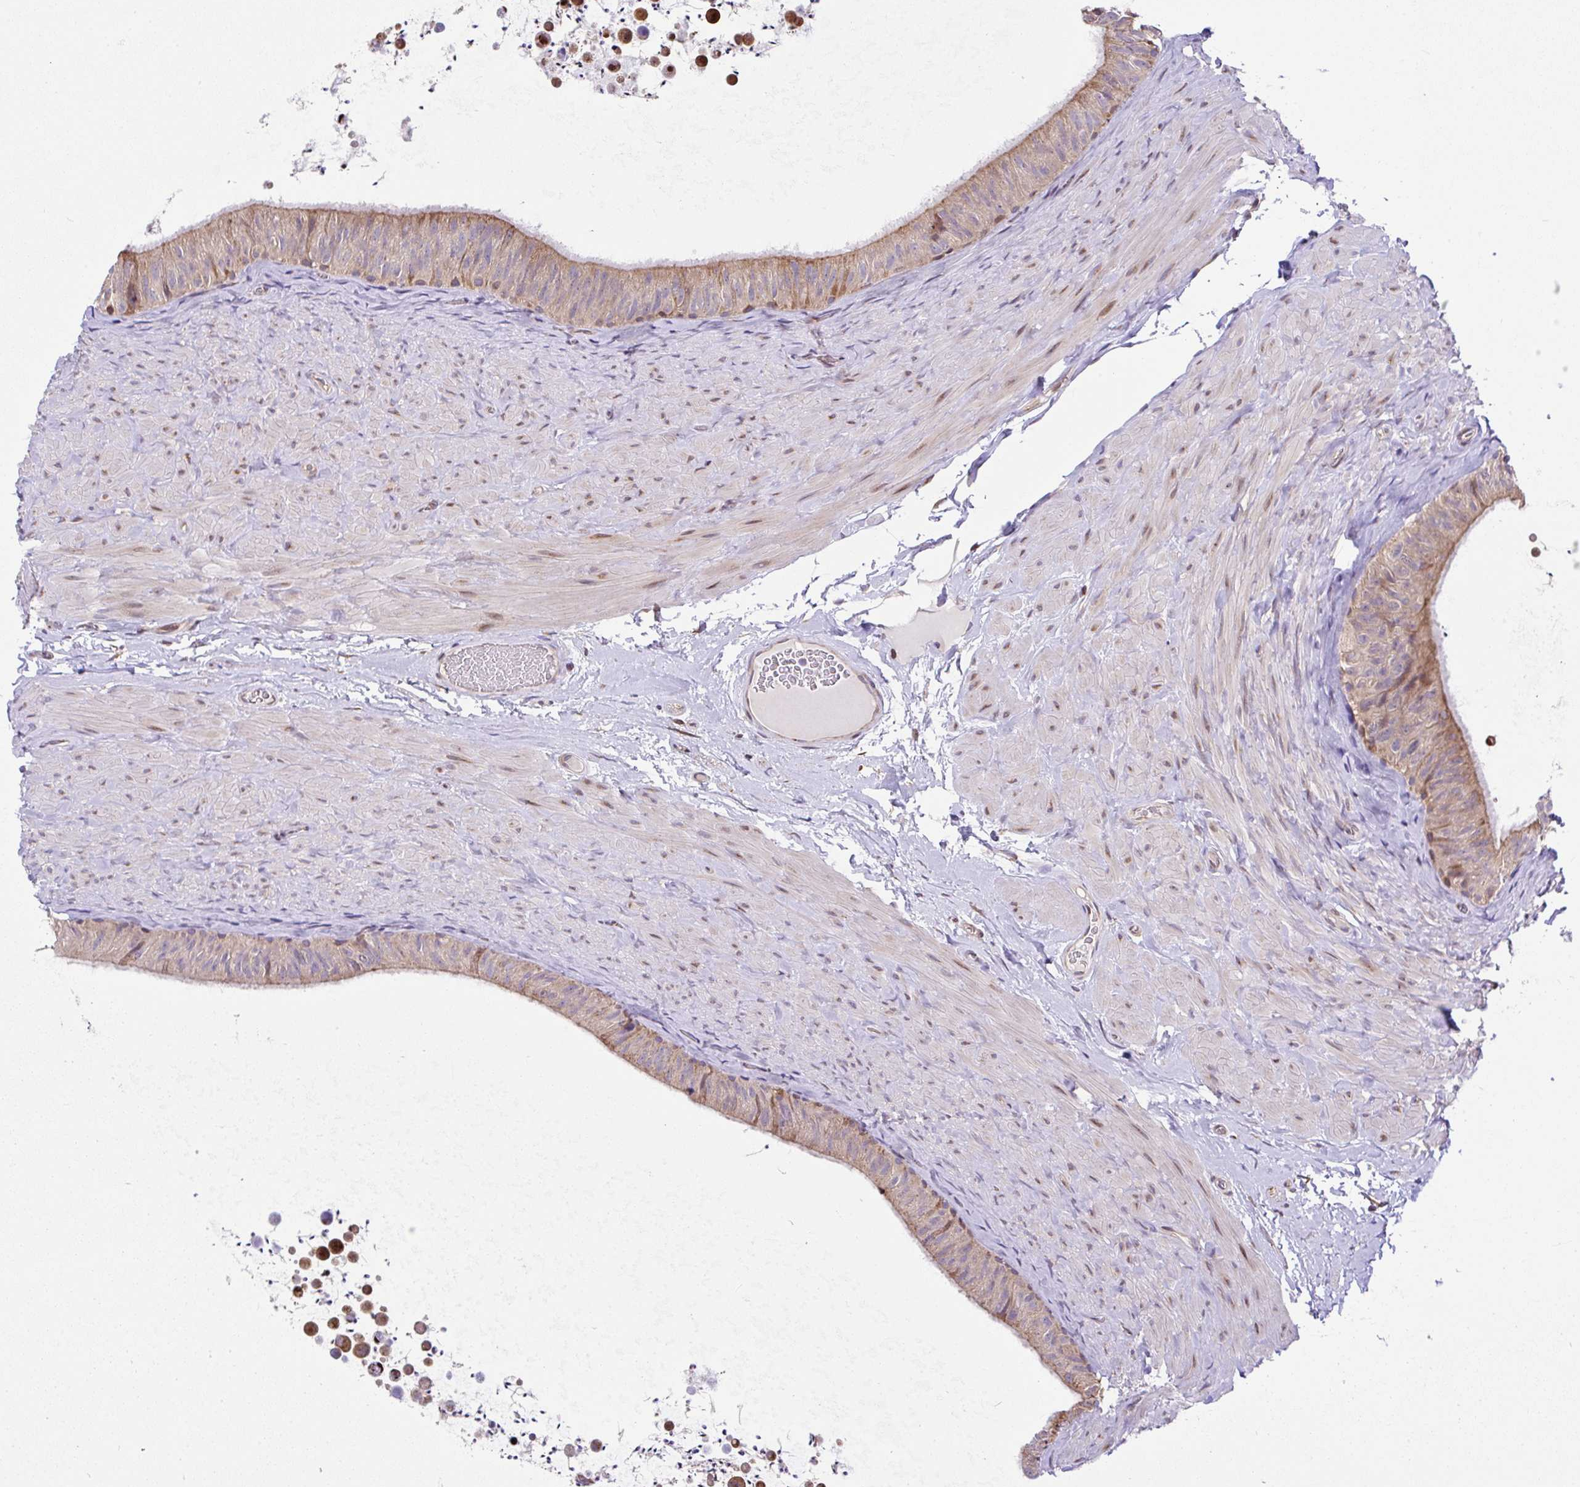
{"staining": {"intensity": "moderate", "quantity": ">75%", "location": "cytoplasmic/membranous"}, "tissue": "epididymis", "cell_type": "Glandular cells", "image_type": "normal", "snomed": [{"axis": "morphology", "description": "Normal tissue, NOS"}, {"axis": "topography", "description": "Epididymis, spermatic cord, NOS"}, {"axis": "topography", "description": "Epididymis"}], "caption": "Epididymis stained for a protein displays moderate cytoplasmic/membranous positivity in glandular cells. (DAB = brown stain, brightfield microscopy at high magnification).", "gene": "FIGNL1", "patient": {"sex": "male", "age": 31}}